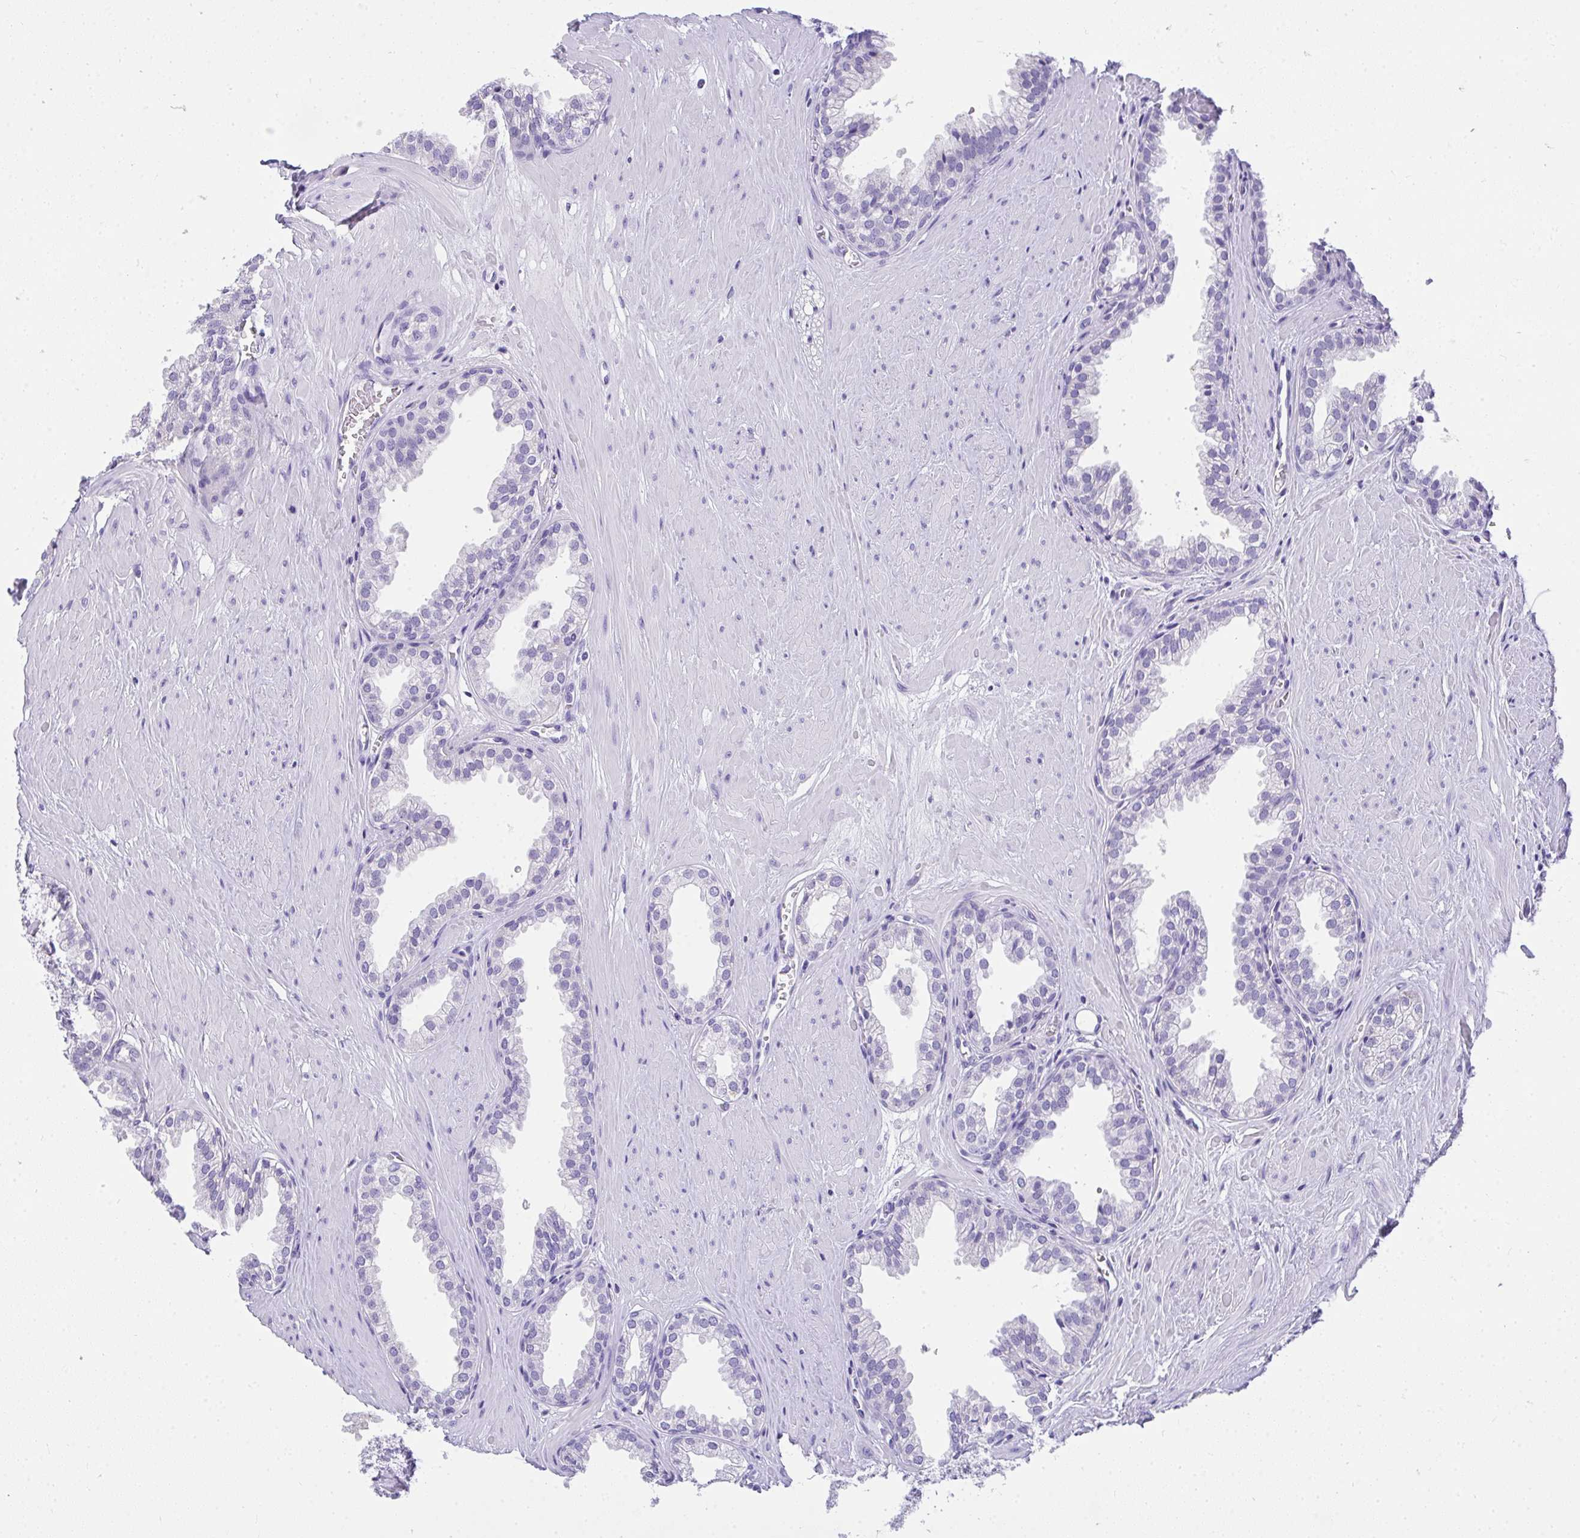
{"staining": {"intensity": "negative", "quantity": "none", "location": "none"}, "tissue": "prostate", "cell_type": "Glandular cells", "image_type": "normal", "snomed": [{"axis": "morphology", "description": "Normal tissue, NOS"}, {"axis": "topography", "description": "Prostate"}, {"axis": "topography", "description": "Peripheral nerve tissue"}], "caption": "The histopathology image shows no staining of glandular cells in benign prostate. (Immunohistochemistry (ihc), brightfield microscopy, high magnification).", "gene": "AVIL", "patient": {"sex": "male", "age": 55}}